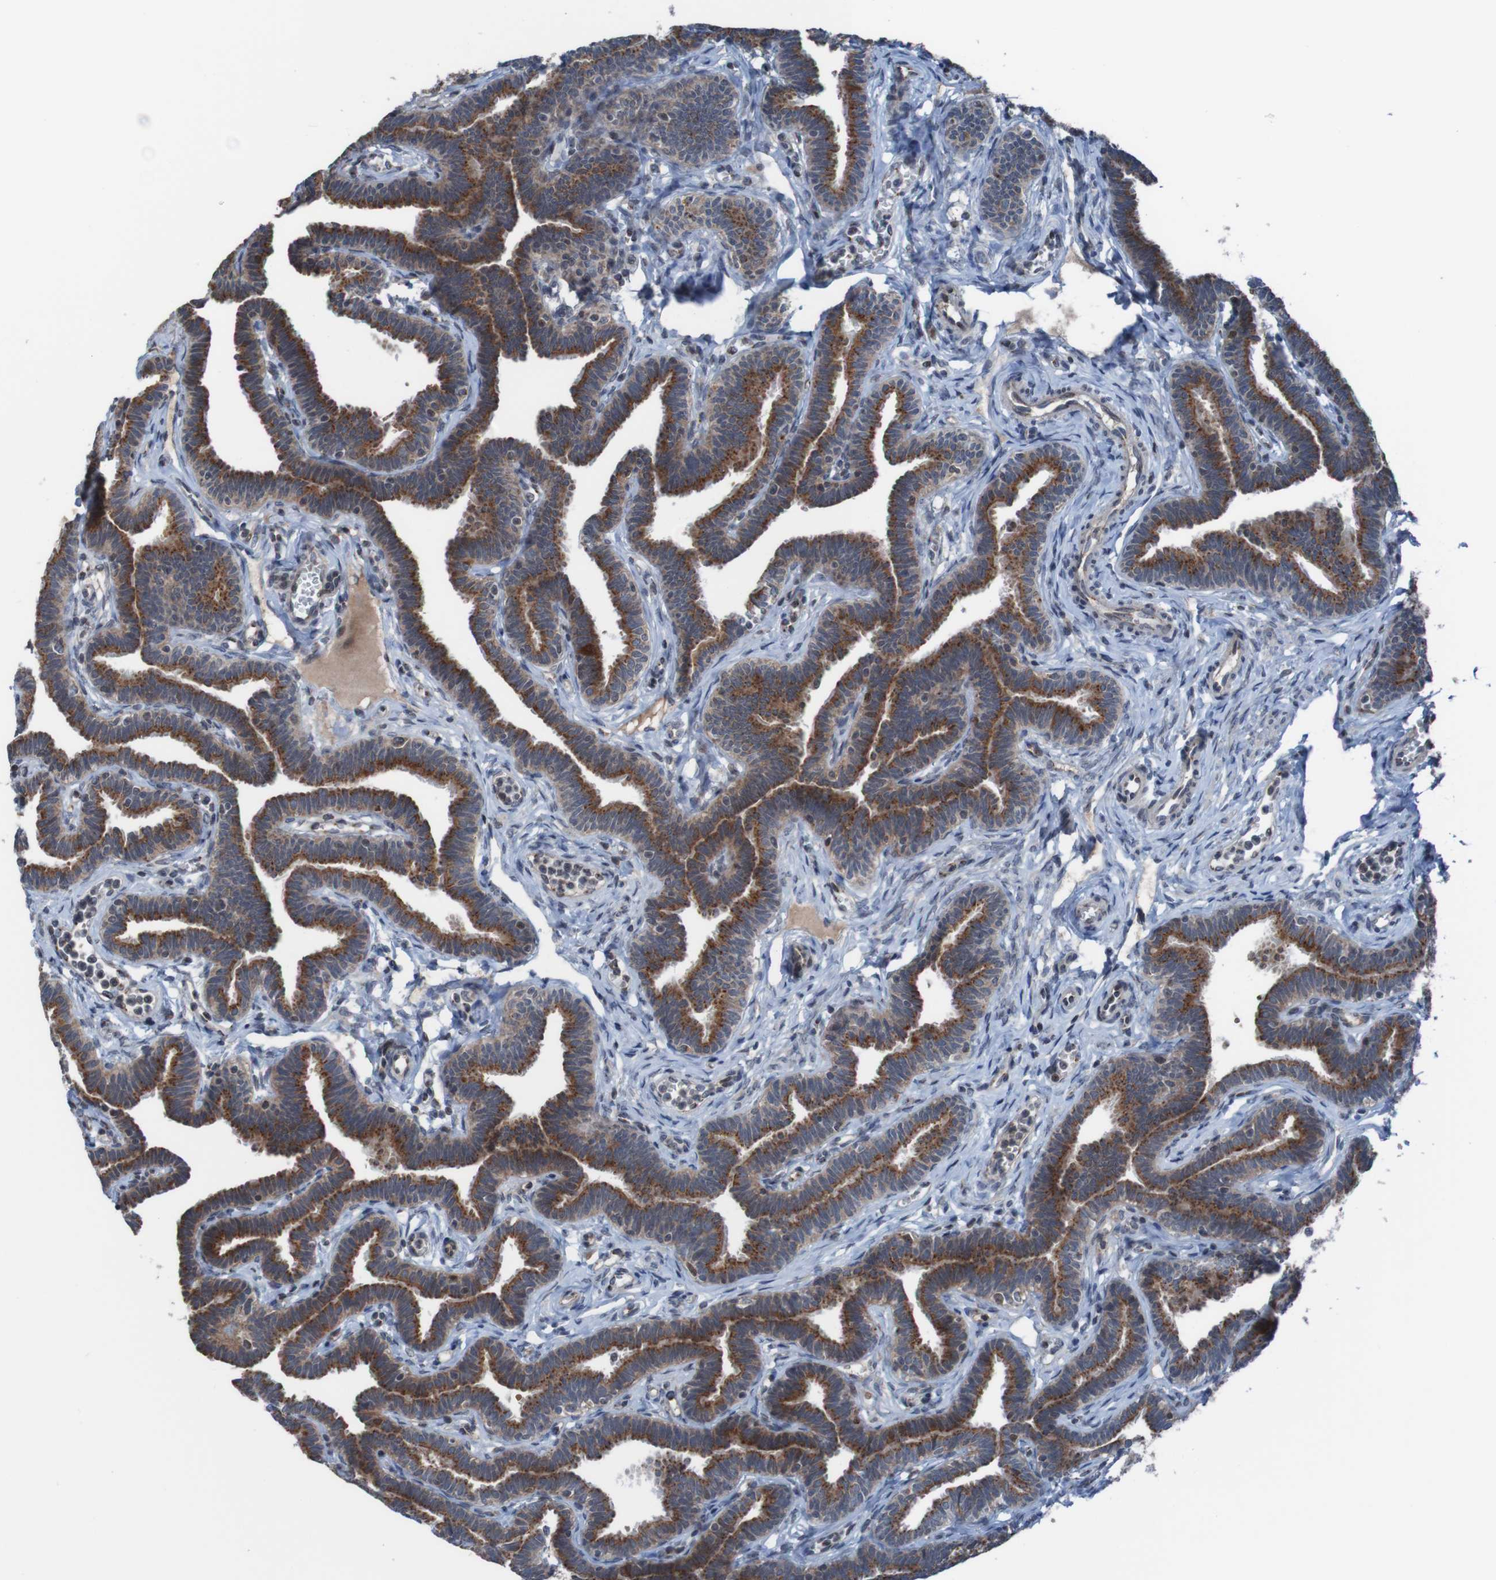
{"staining": {"intensity": "strong", "quantity": "25%-75%", "location": "cytoplasmic/membranous"}, "tissue": "fallopian tube", "cell_type": "Glandular cells", "image_type": "normal", "snomed": [{"axis": "morphology", "description": "Normal tissue, NOS"}, {"axis": "topography", "description": "Fallopian tube"}, {"axis": "topography", "description": "Ovary"}], "caption": "This micrograph demonstrates immunohistochemistry (IHC) staining of benign human fallopian tube, with high strong cytoplasmic/membranous positivity in about 25%-75% of glandular cells.", "gene": "UNG", "patient": {"sex": "female", "age": 23}}